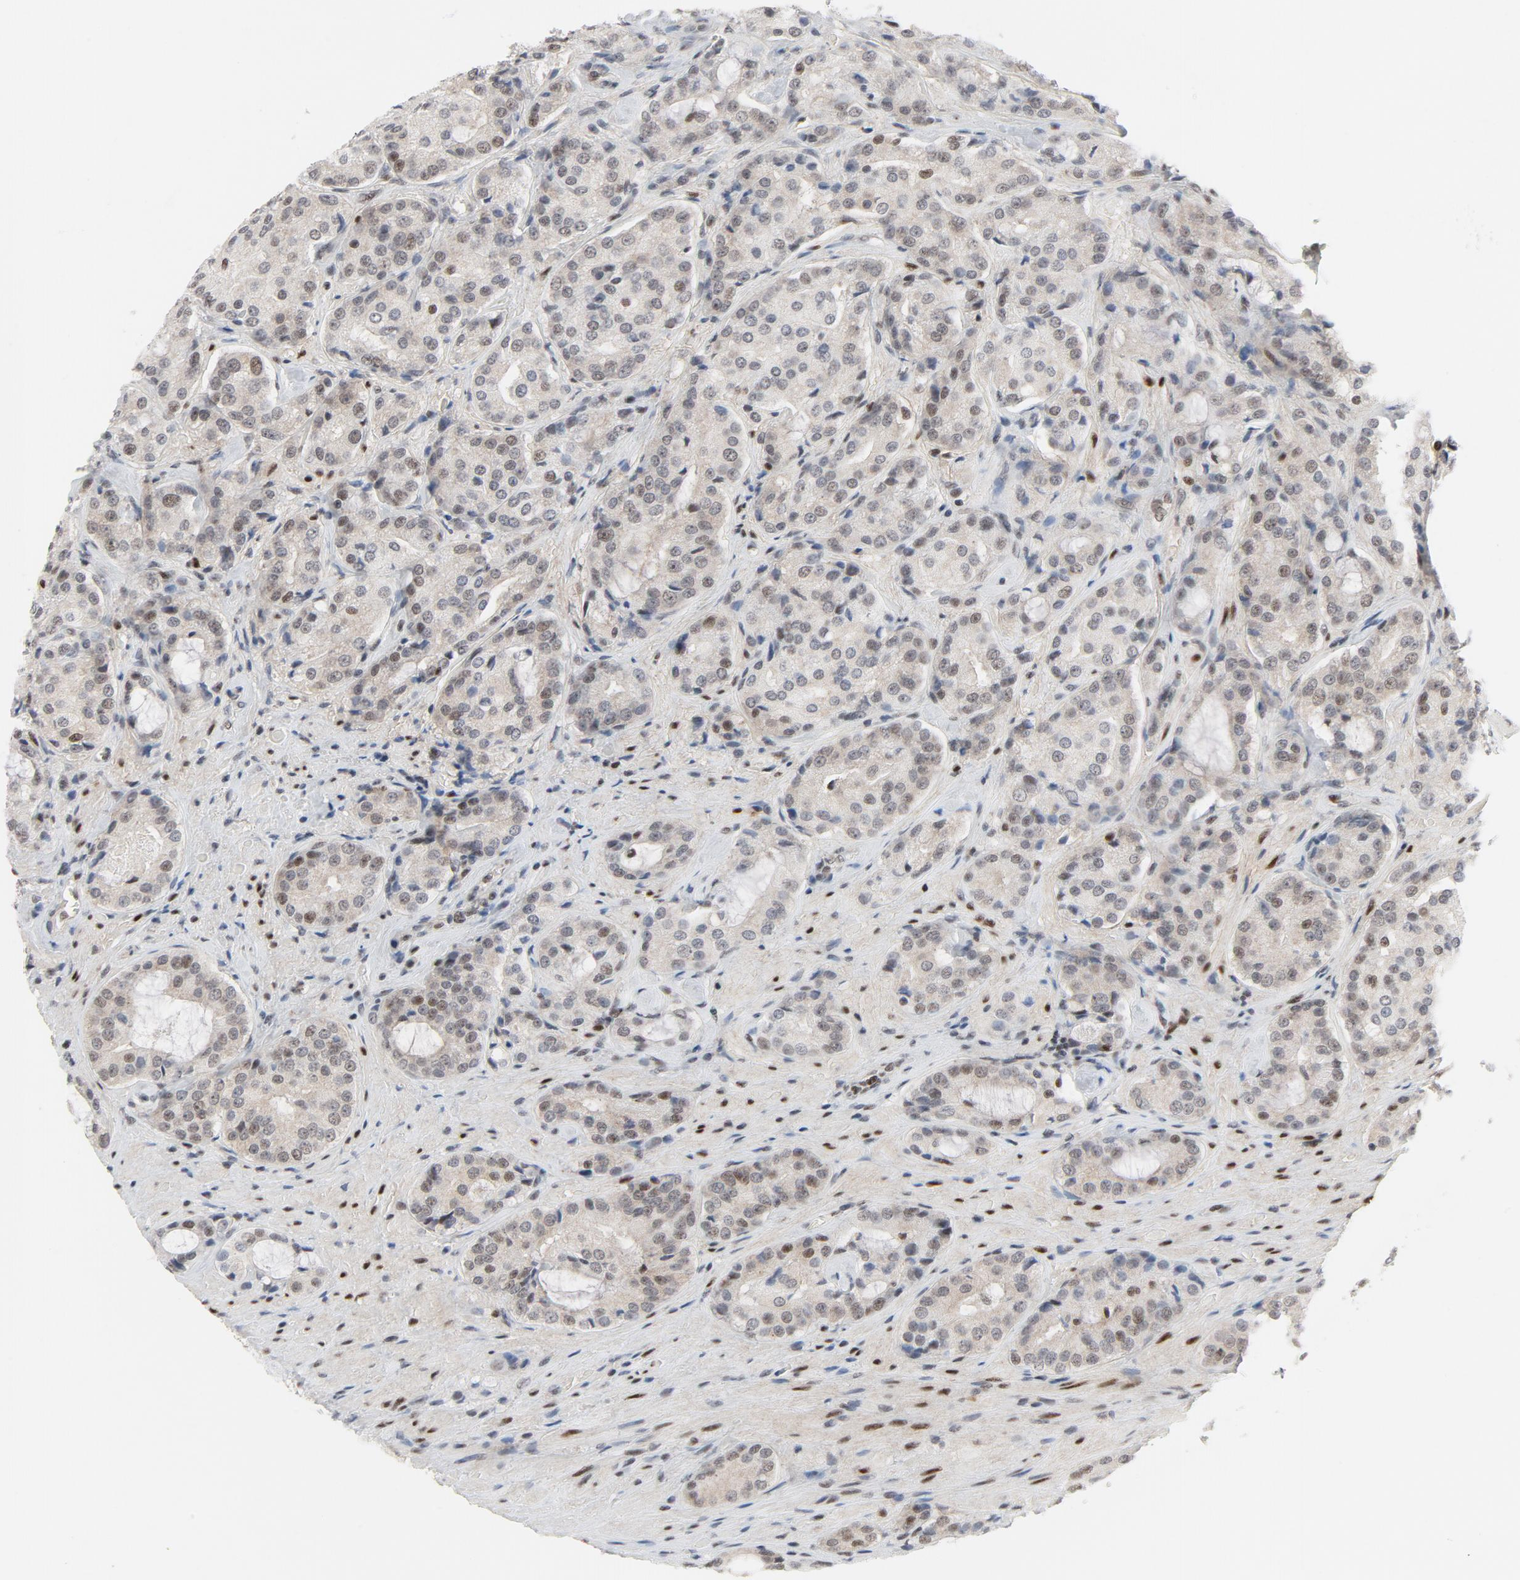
{"staining": {"intensity": "moderate", "quantity": "25%-75%", "location": "nuclear"}, "tissue": "prostate cancer", "cell_type": "Tumor cells", "image_type": "cancer", "snomed": [{"axis": "morphology", "description": "Adenocarcinoma, High grade"}, {"axis": "topography", "description": "Prostate"}], "caption": "The immunohistochemical stain labels moderate nuclear positivity in tumor cells of prostate high-grade adenocarcinoma tissue. The staining was performed using DAB to visualize the protein expression in brown, while the nuclei were stained in blue with hematoxylin (Magnification: 20x).", "gene": "JMJD6", "patient": {"sex": "male", "age": 72}}